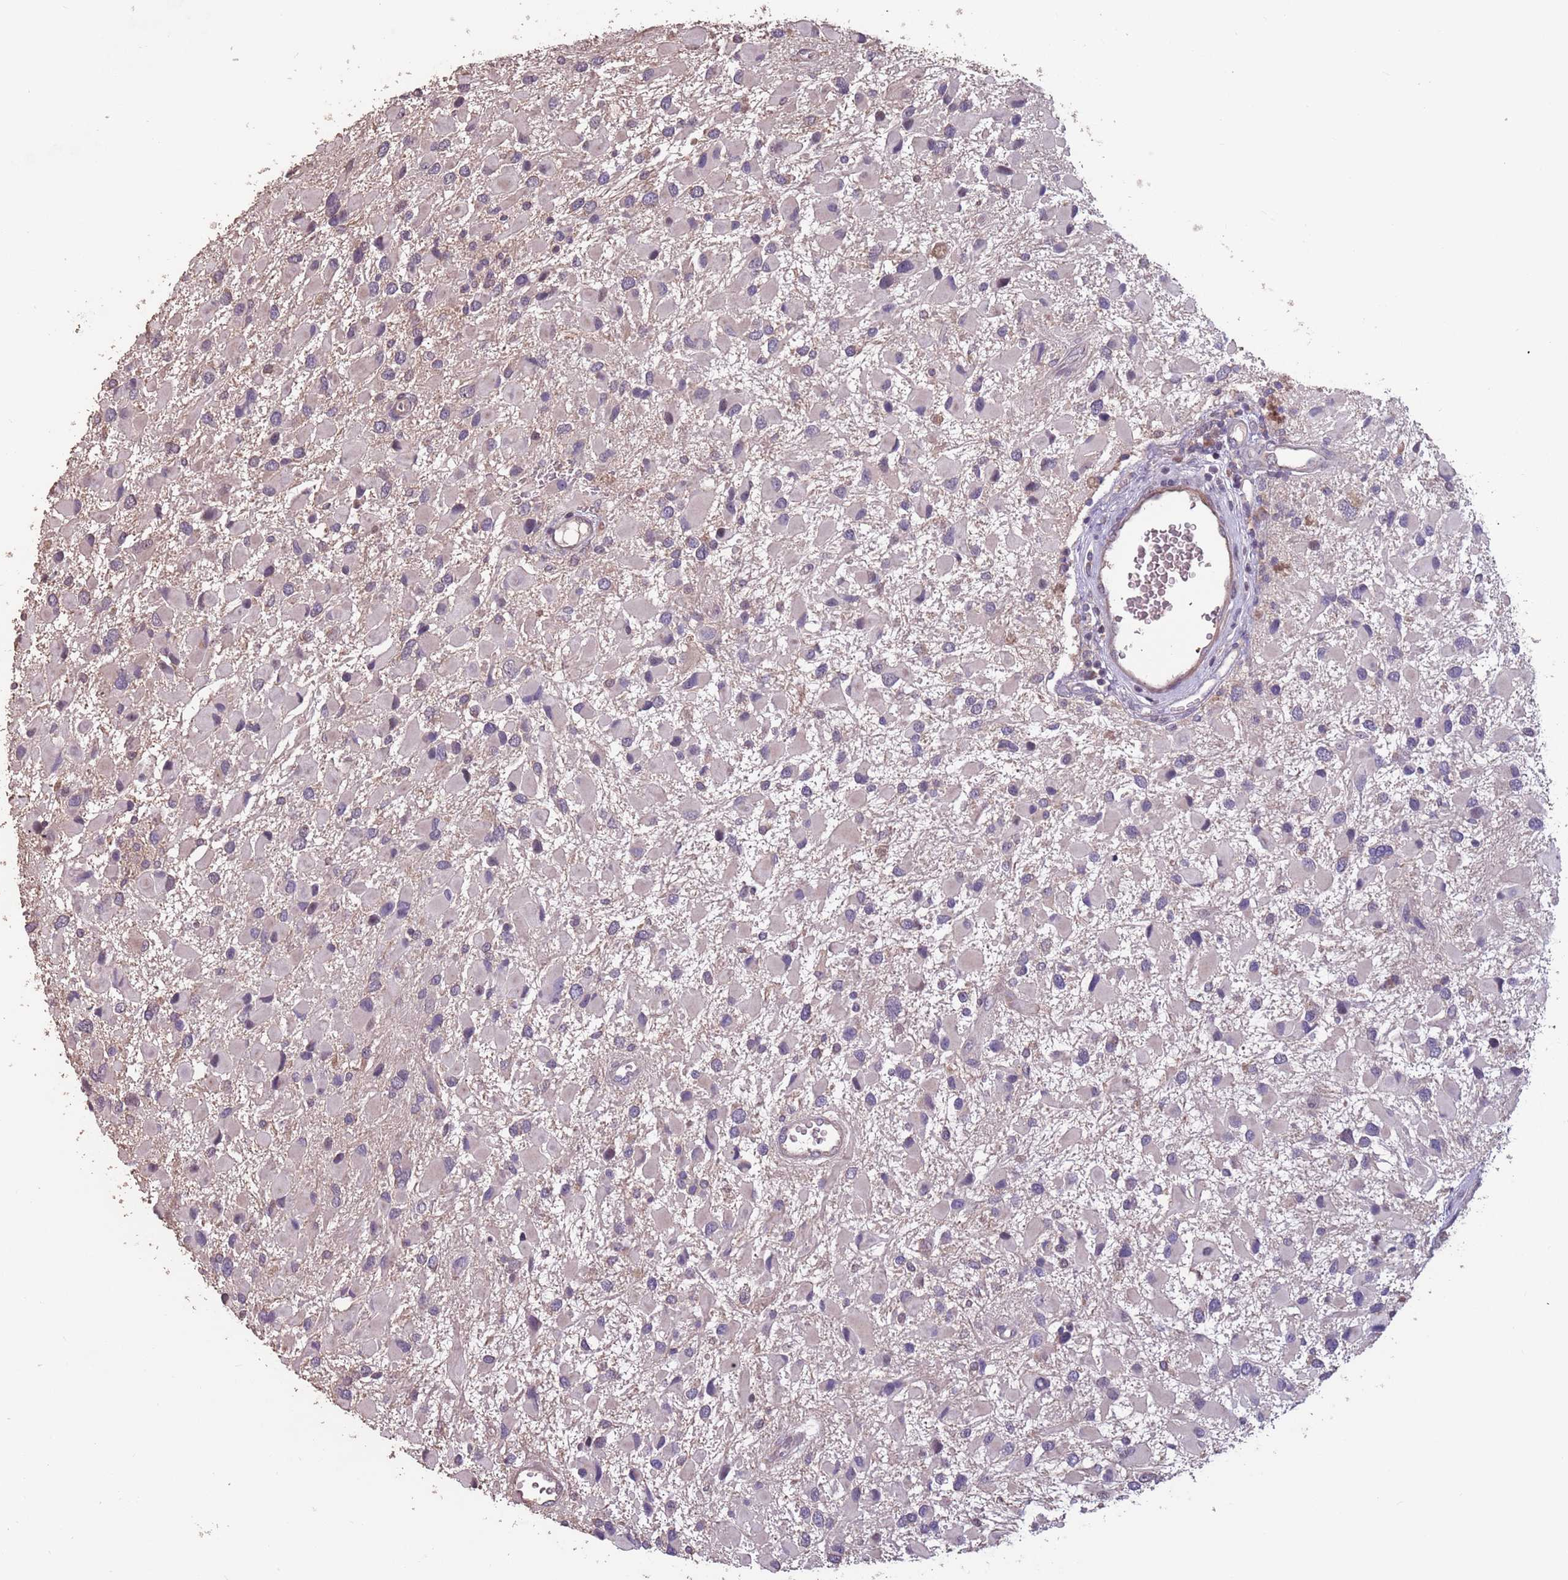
{"staining": {"intensity": "negative", "quantity": "none", "location": "none"}, "tissue": "glioma", "cell_type": "Tumor cells", "image_type": "cancer", "snomed": [{"axis": "morphology", "description": "Glioma, malignant, High grade"}, {"axis": "topography", "description": "Brain"}], "caption": "Tumor cells show no significant expression in glioma.", "gene": "MBD3L1", "patient": {"sex": "male", "age": 53}}